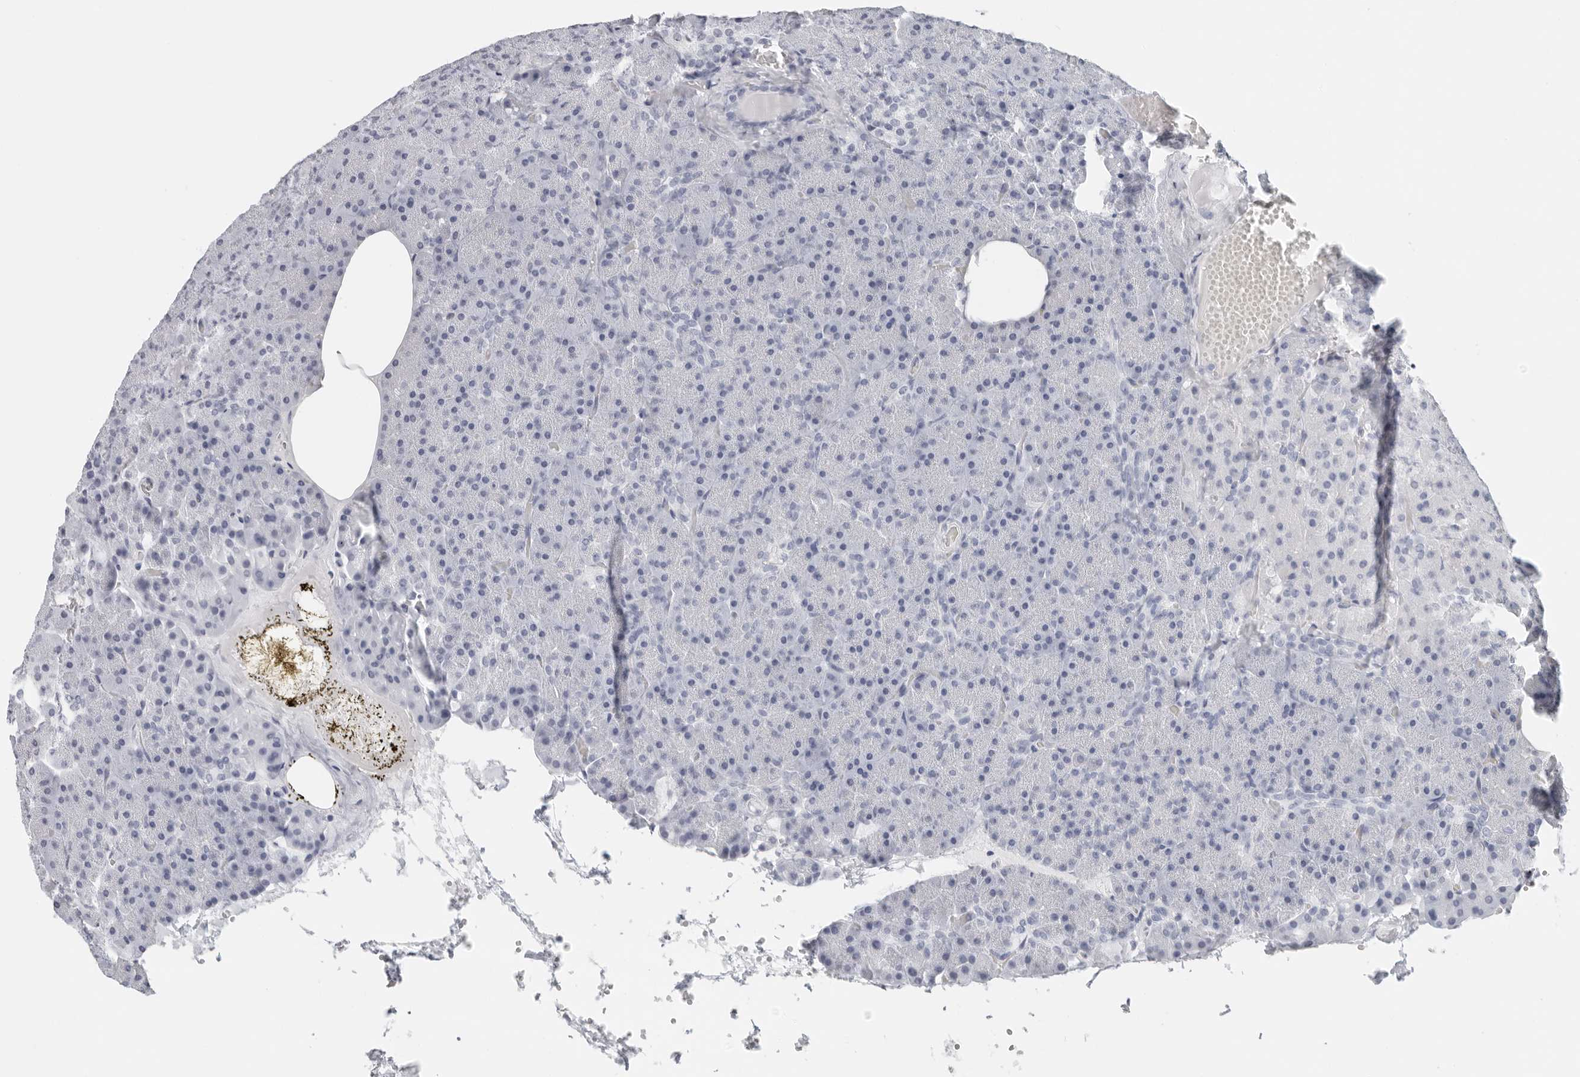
{"staining": {"intensity": "negative", "quantity": "none", "location": "none"}, "tissue": "pancreas", "cell_type": "Exocrine glandular cells", "image_type": "normal", "snomed": [{"axis": "morphology", "description": "Normal tissue, NOS"}, {"axis": "morphology", "description": "Carcinoid, malignant, NOS"}, {"axis": "topography", "description": "Pancreas"}], "caption": "IHC photomicrograph of unremarkable pancreas stained for a protein (brown), which exhibits no staining in exocrine glandular cells.", "gene": "CST1", "patient": {"sex": "female", "age": 35}}